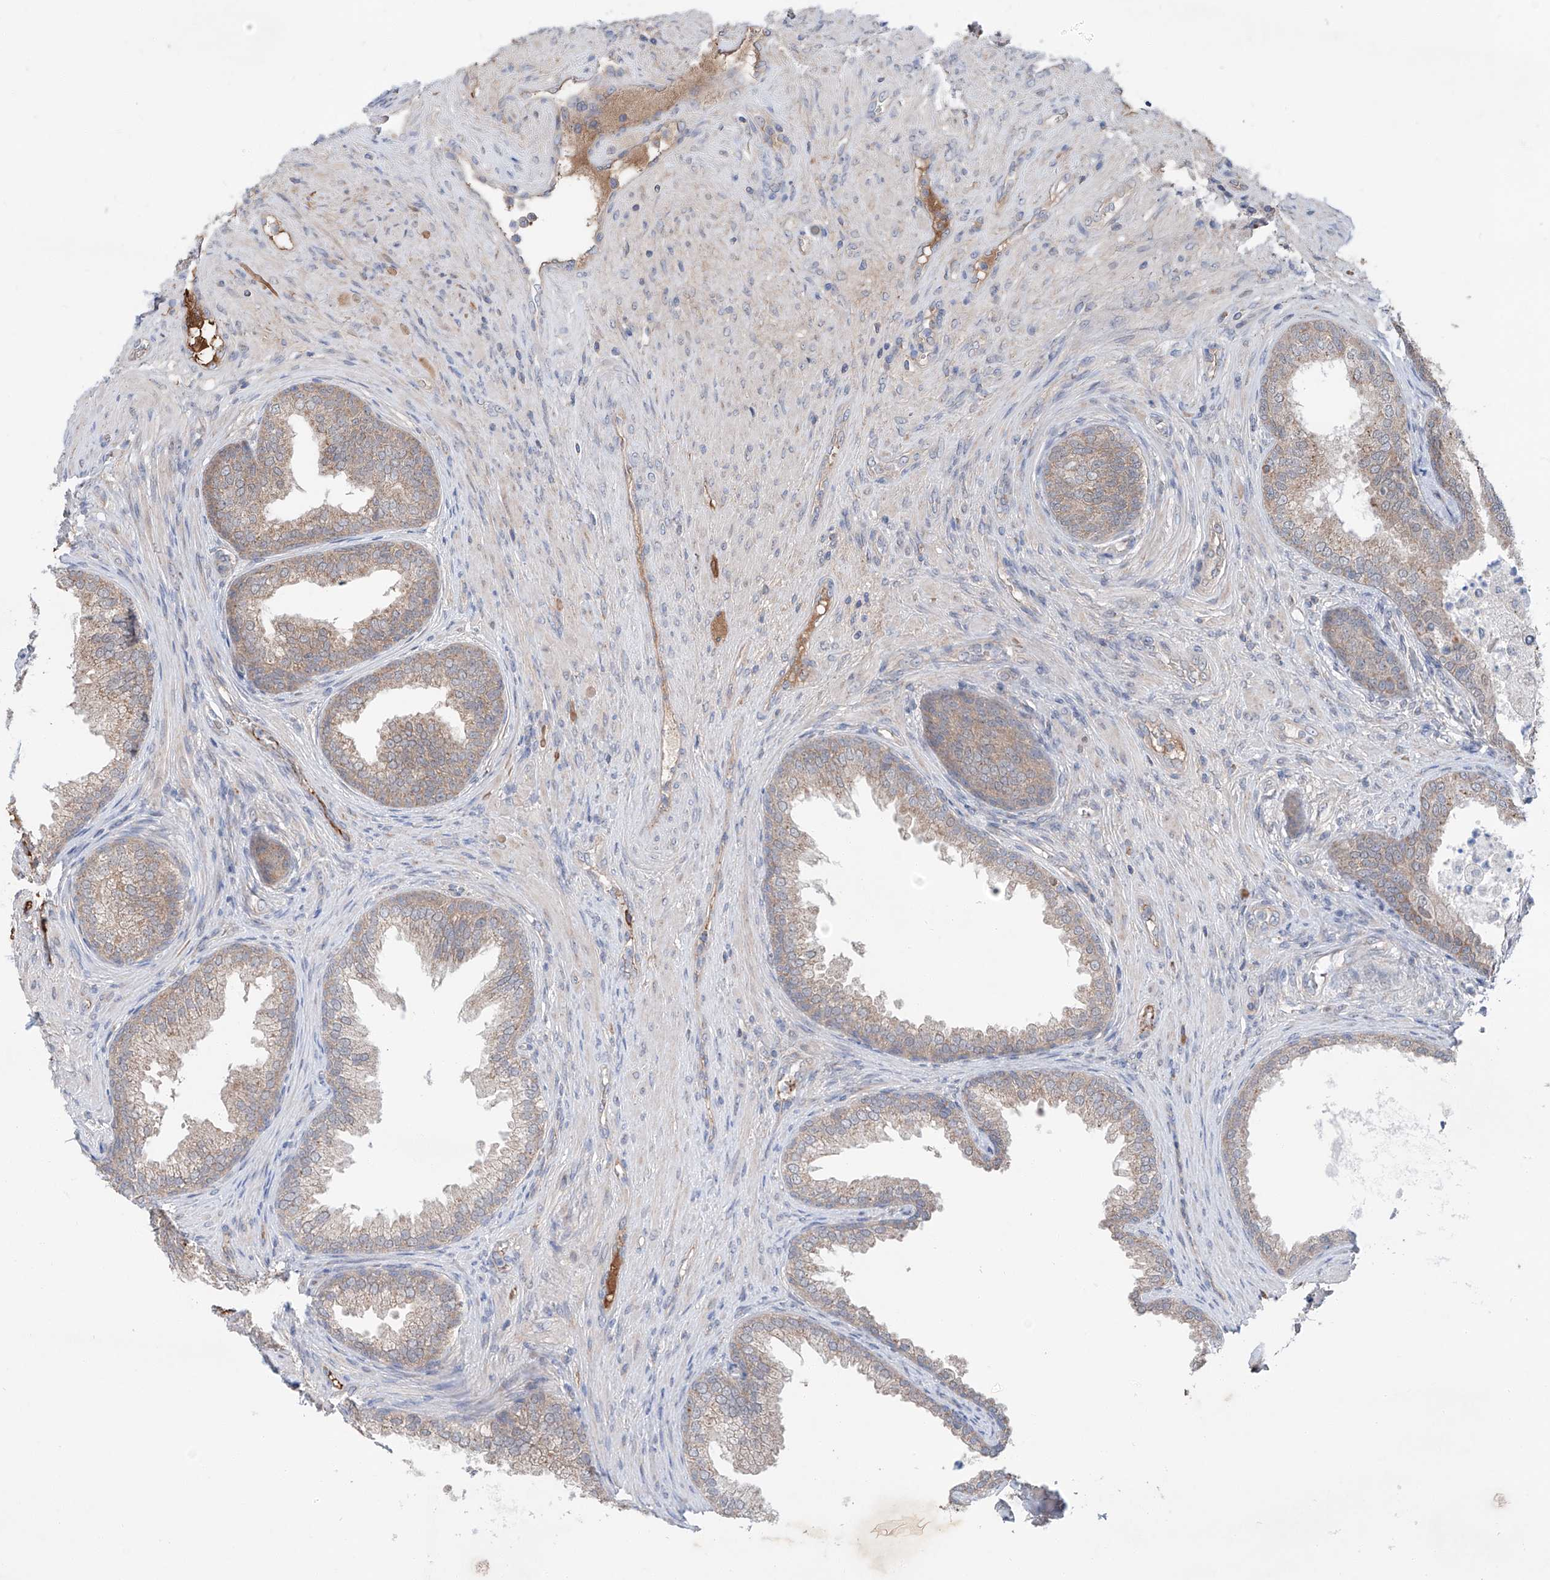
{"staining": {"intensity": "moderate", "quantity": "25%-75%", "location": "cytoplasmic/membranous"}, "tissue": "prostate", "cell_type": "Glandular cells", "image_type": "normal", "snomed": [{"axis": "morphology", "description": "Normal tissue, NOS"}, {"axis": "topography", "description": "Prostate"}], "caption": "A brown stain labels moderate cytoplasmic/membranous staining of a protein in glandular cells of normal human prostate. (Stains: DAB (3,3'-diaminobenzidine) in brown, nuclei in blue, Microscopy: brightfield microscopy at high magnification).", "gene": "SIX4", "patient": {"sex": "male", "age": 76}}